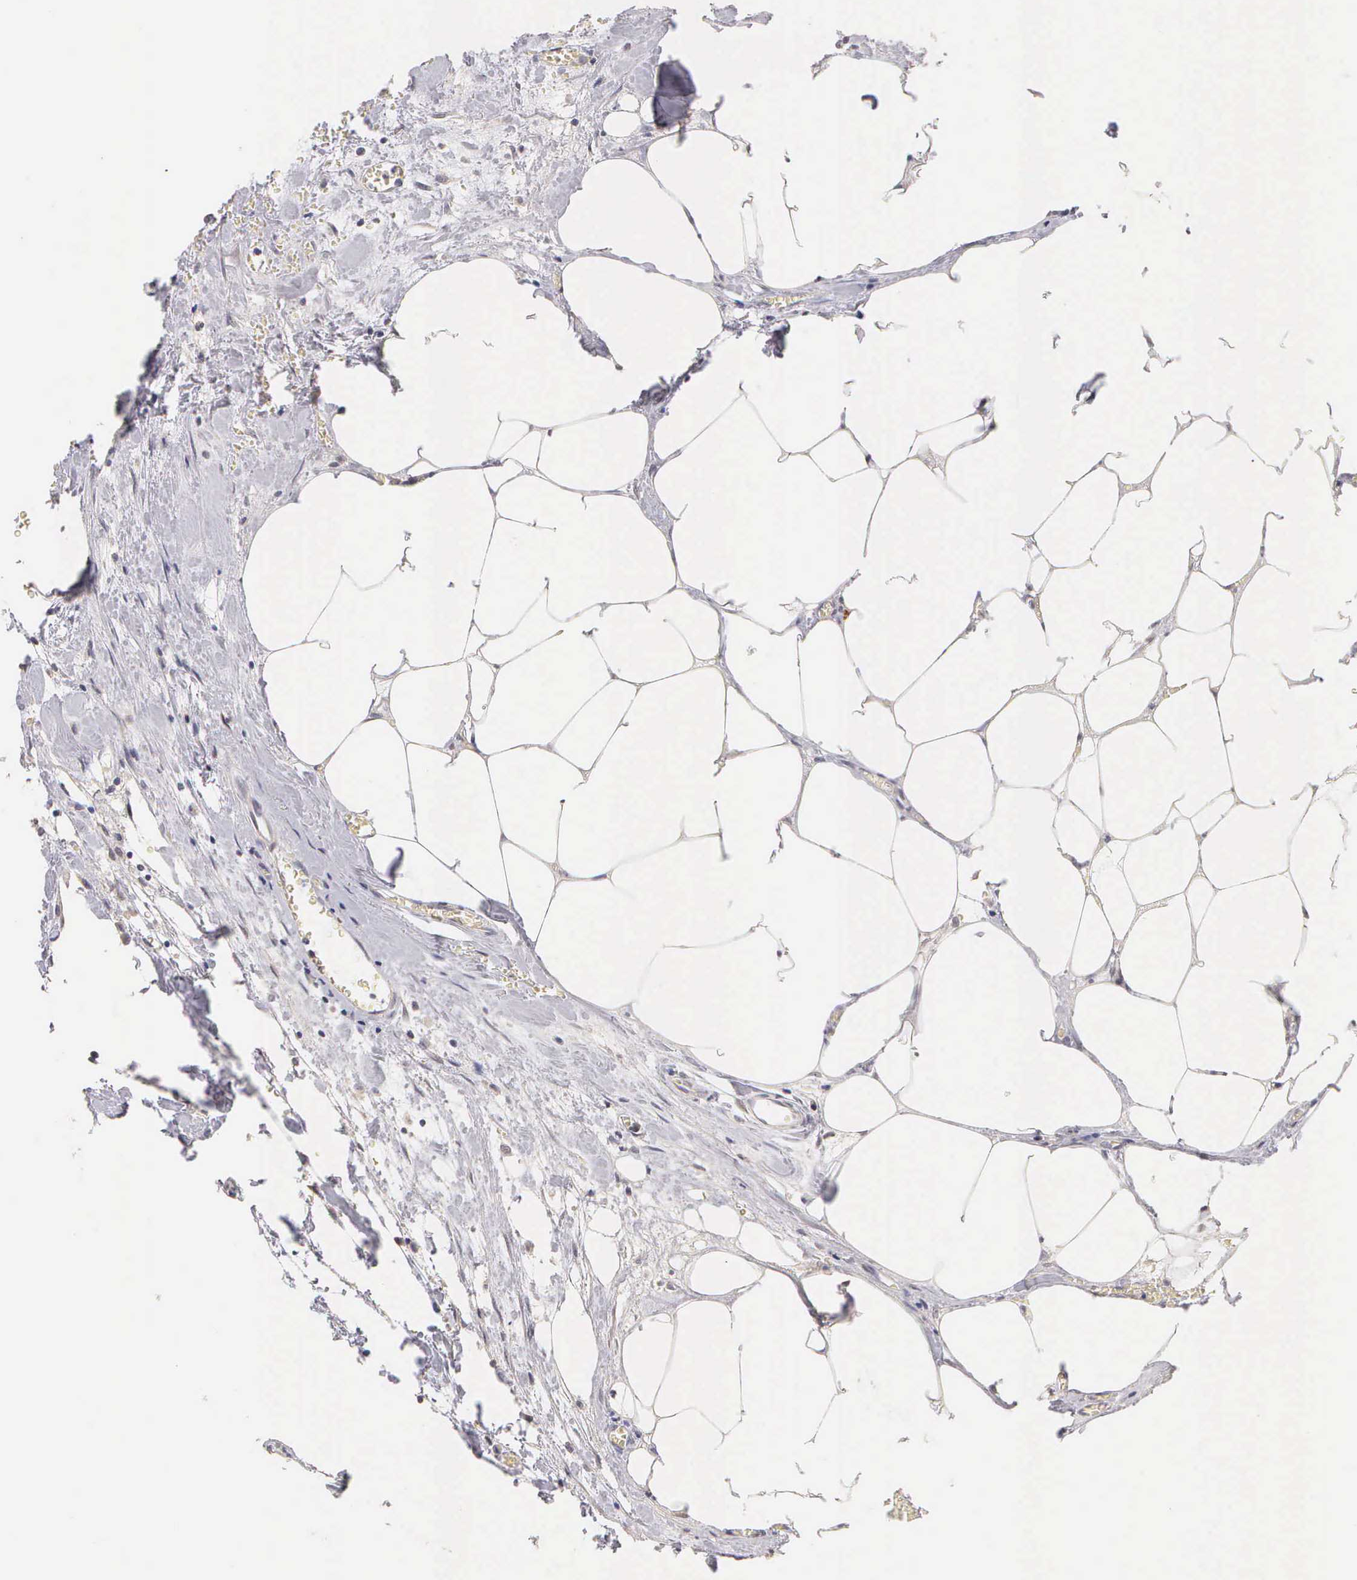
{"staining": {"intensity": "negative", "quantity": "none", "location": "none"}, "tissue": "colorectal cancer", "cell_type": "Tumor cells", "image_type": "cancer", "snomed": [{"axis": "morphology", "description": "Adenocarcinoma, NOS"}, {"axis": "topography", "description": "Colon"}], "caption": "This is a micrograph of immunohistochemistry staining of colorectal adenocarcinoma, which shows no positivity in tumor cells. (DAB (3,3'-diaminobenzidine) immunohistochemistry, high magnification).", "gene": "ESR1", "patient": {"sex": "male", "age": 55}}